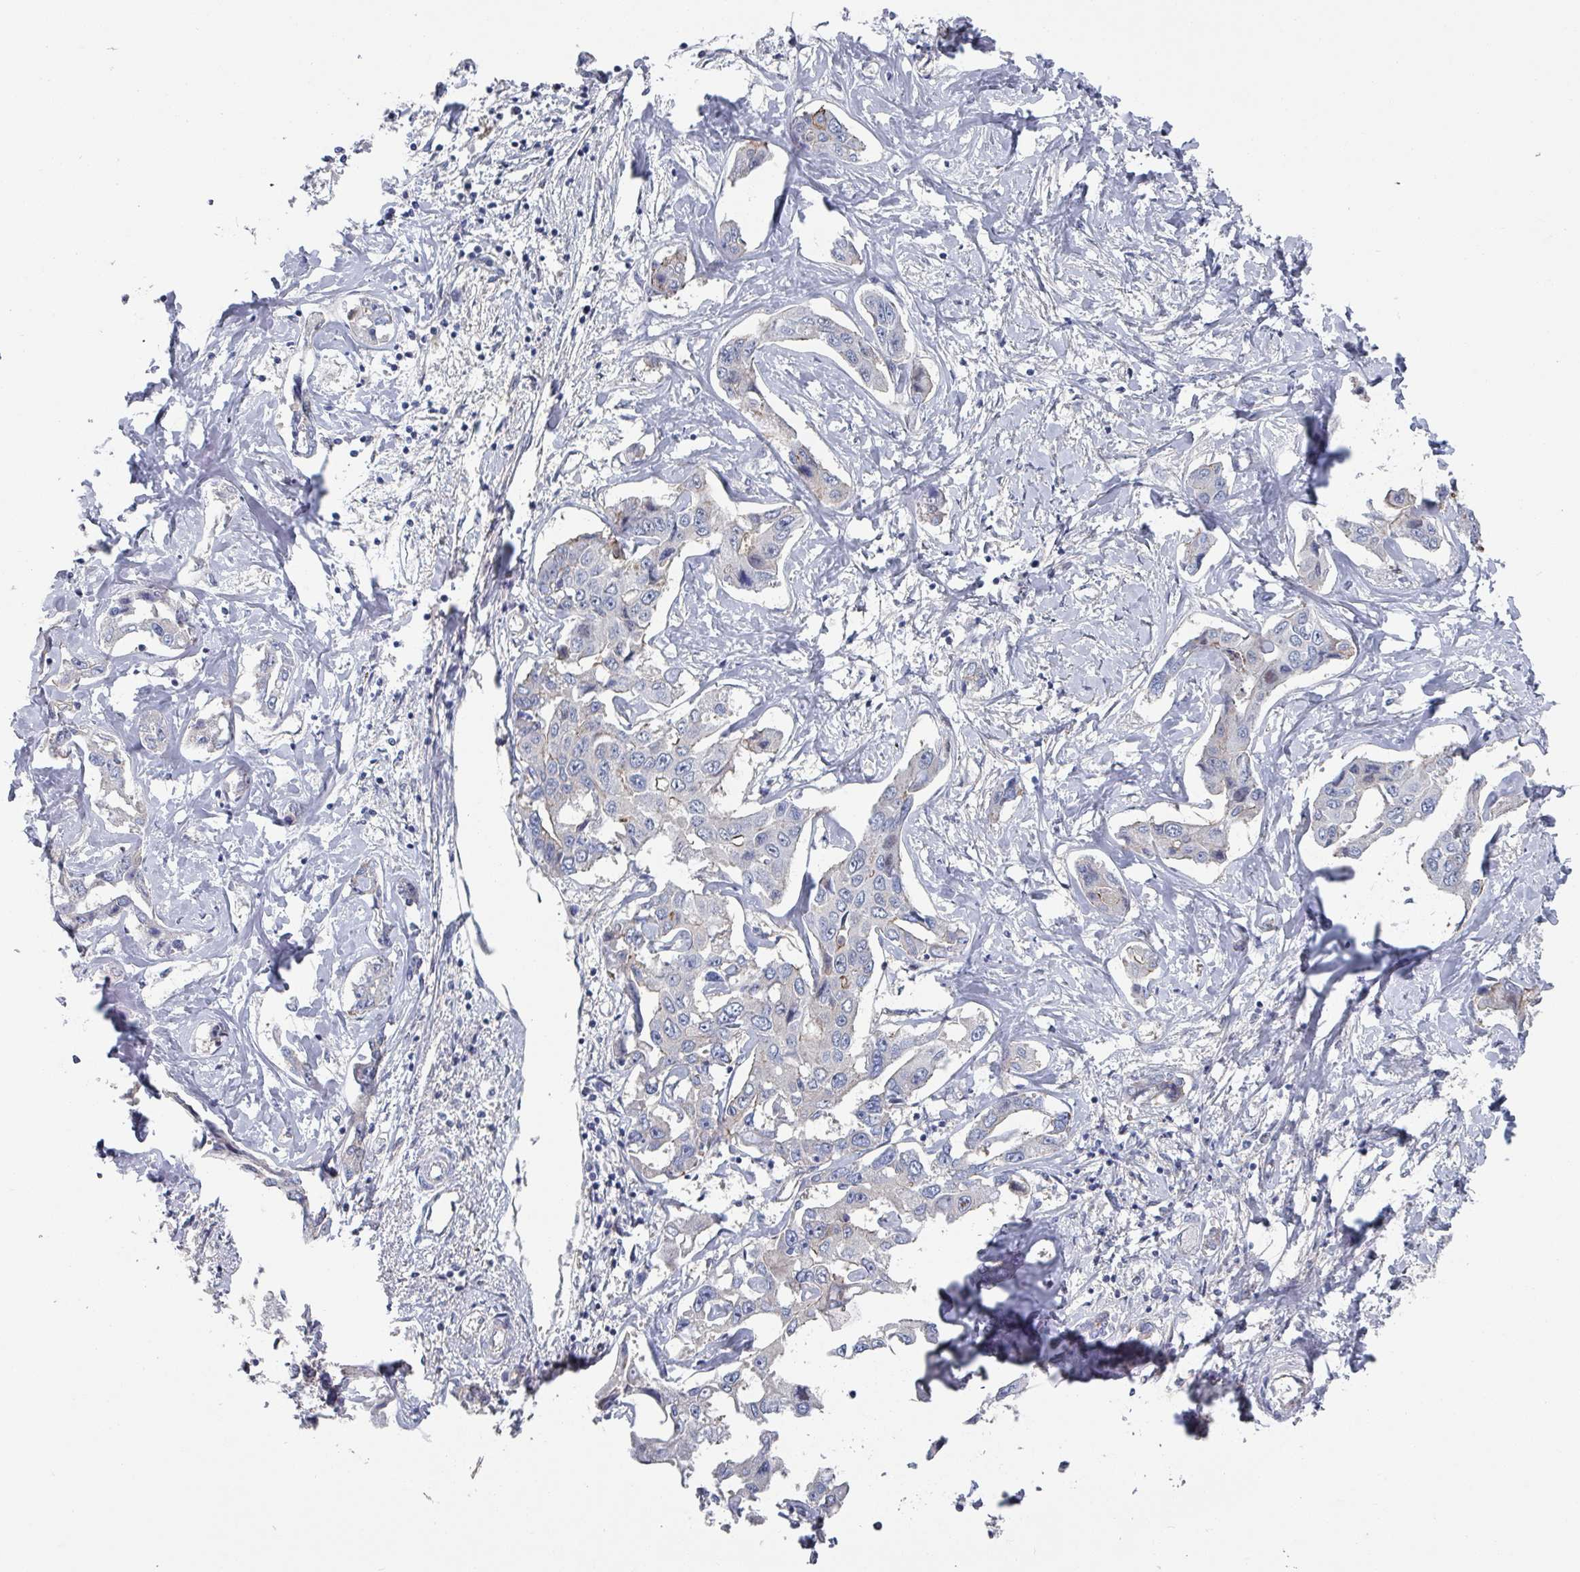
{"staining": {"intensity": "negative", "quantity": "none", "location": "none"}, "tissue": "liver cancer", "cell_type": "Tumor cells", "image_type": "cancer", "snomed": [{"axis": "morphology", "description": "Cholangiocarcinoma"}, {"axis": "topography", "description": "Liver"}], "caption": "There is no significant staining in tumor cells of liver cancer. (DAB immunohistochemistry visualized using brightfield microscopy, high magnification).", "gene": "EFL1", "patient": {"sex": "male", "age": 59}}